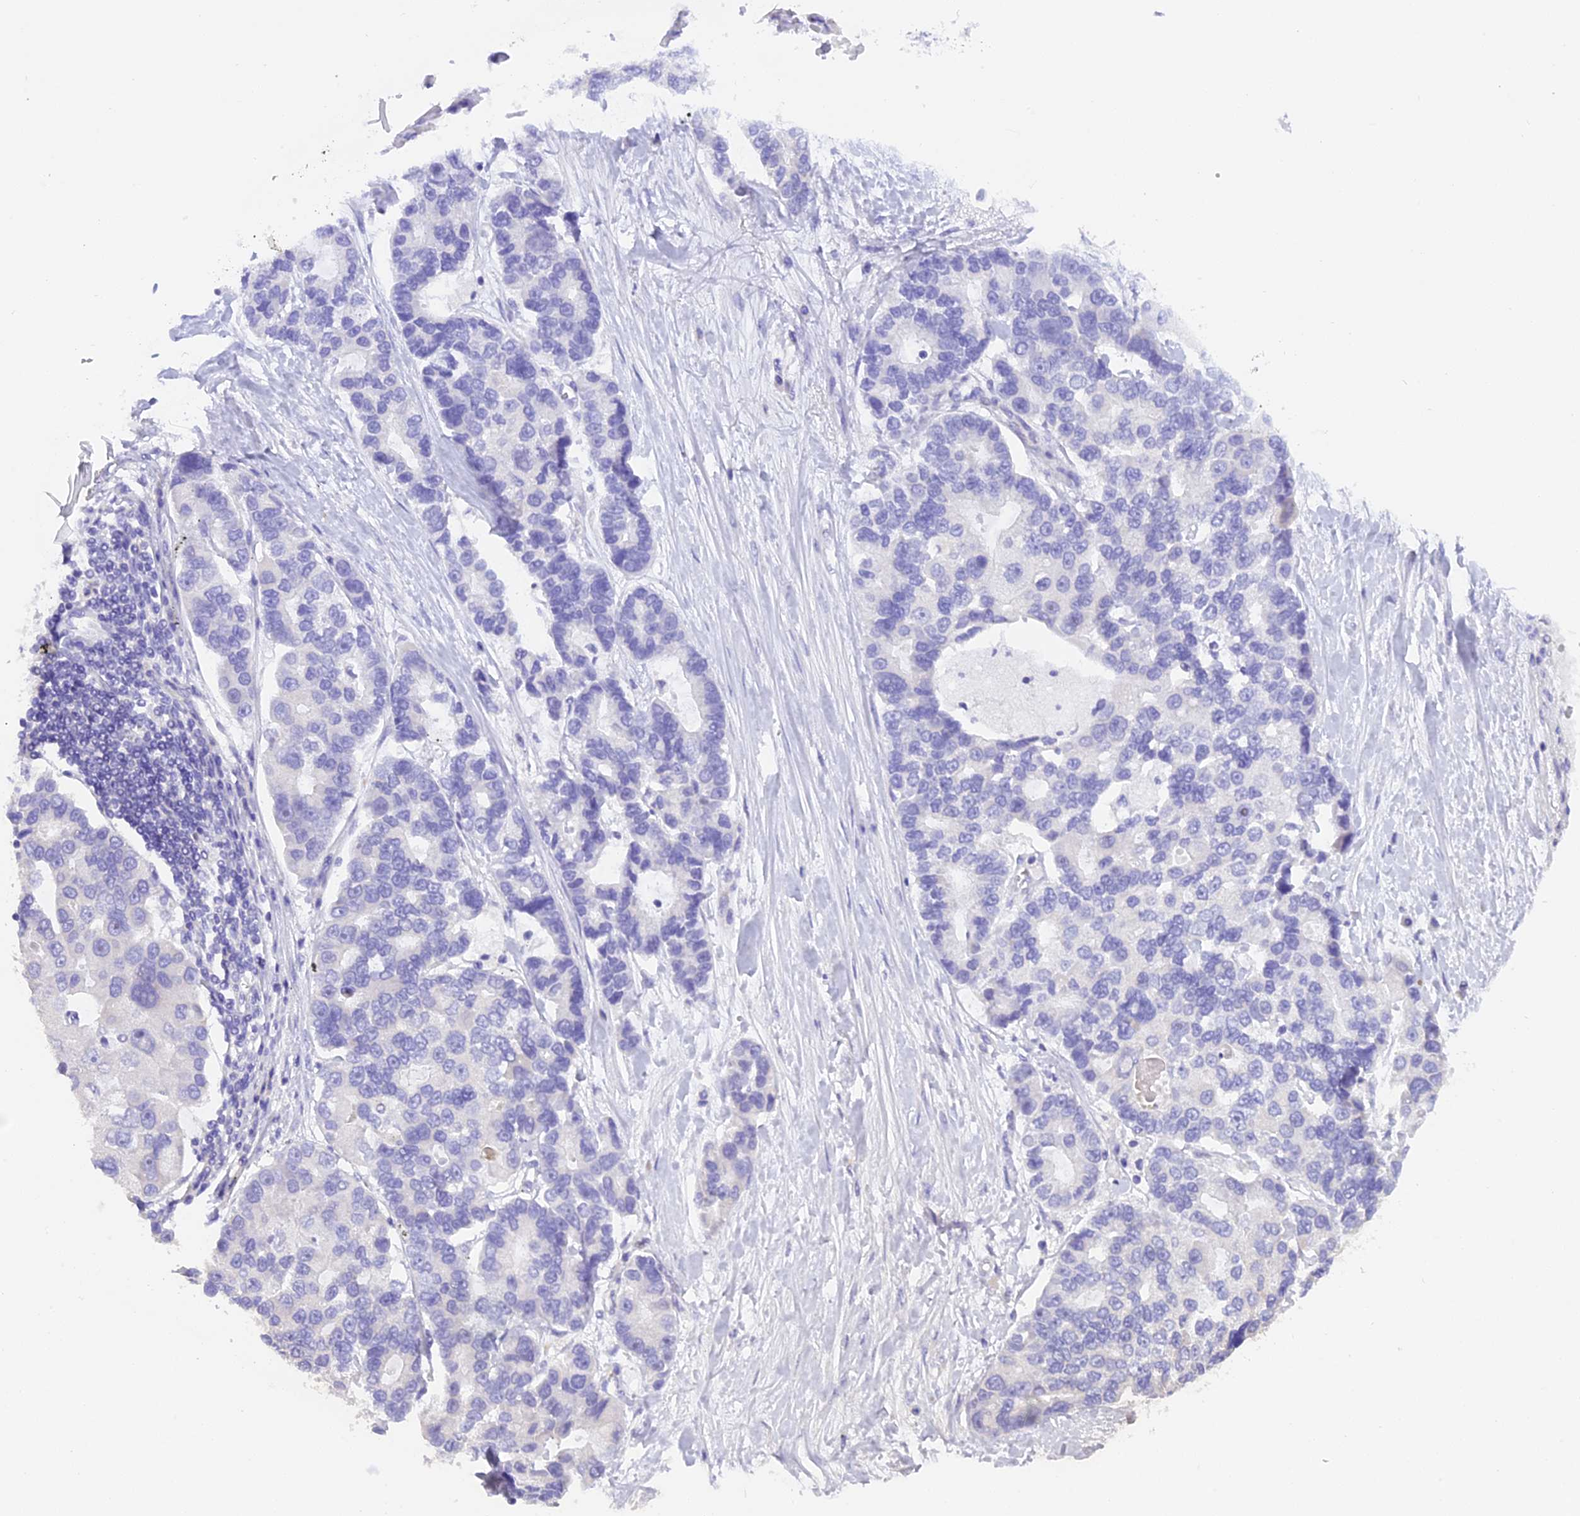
{"staining": {"intensity": "negative", "quantity": "none", "location": "none"}, "tissue": "lung cancer", "cell_type": "Tumor cells", "image_type": "cancer", "snomed": [{"axis": "morphology", "description": "Adenocarcinoma, NOS"}, {"axis": "topography", "description": "Lung"}], "caption": "Adenocarcinoma (lung) was stained to show a protein in brown. There is no significant positivity in tumor cells.", "gene": "FAM193A", "patient": {"sex": "female", "age": 54}}